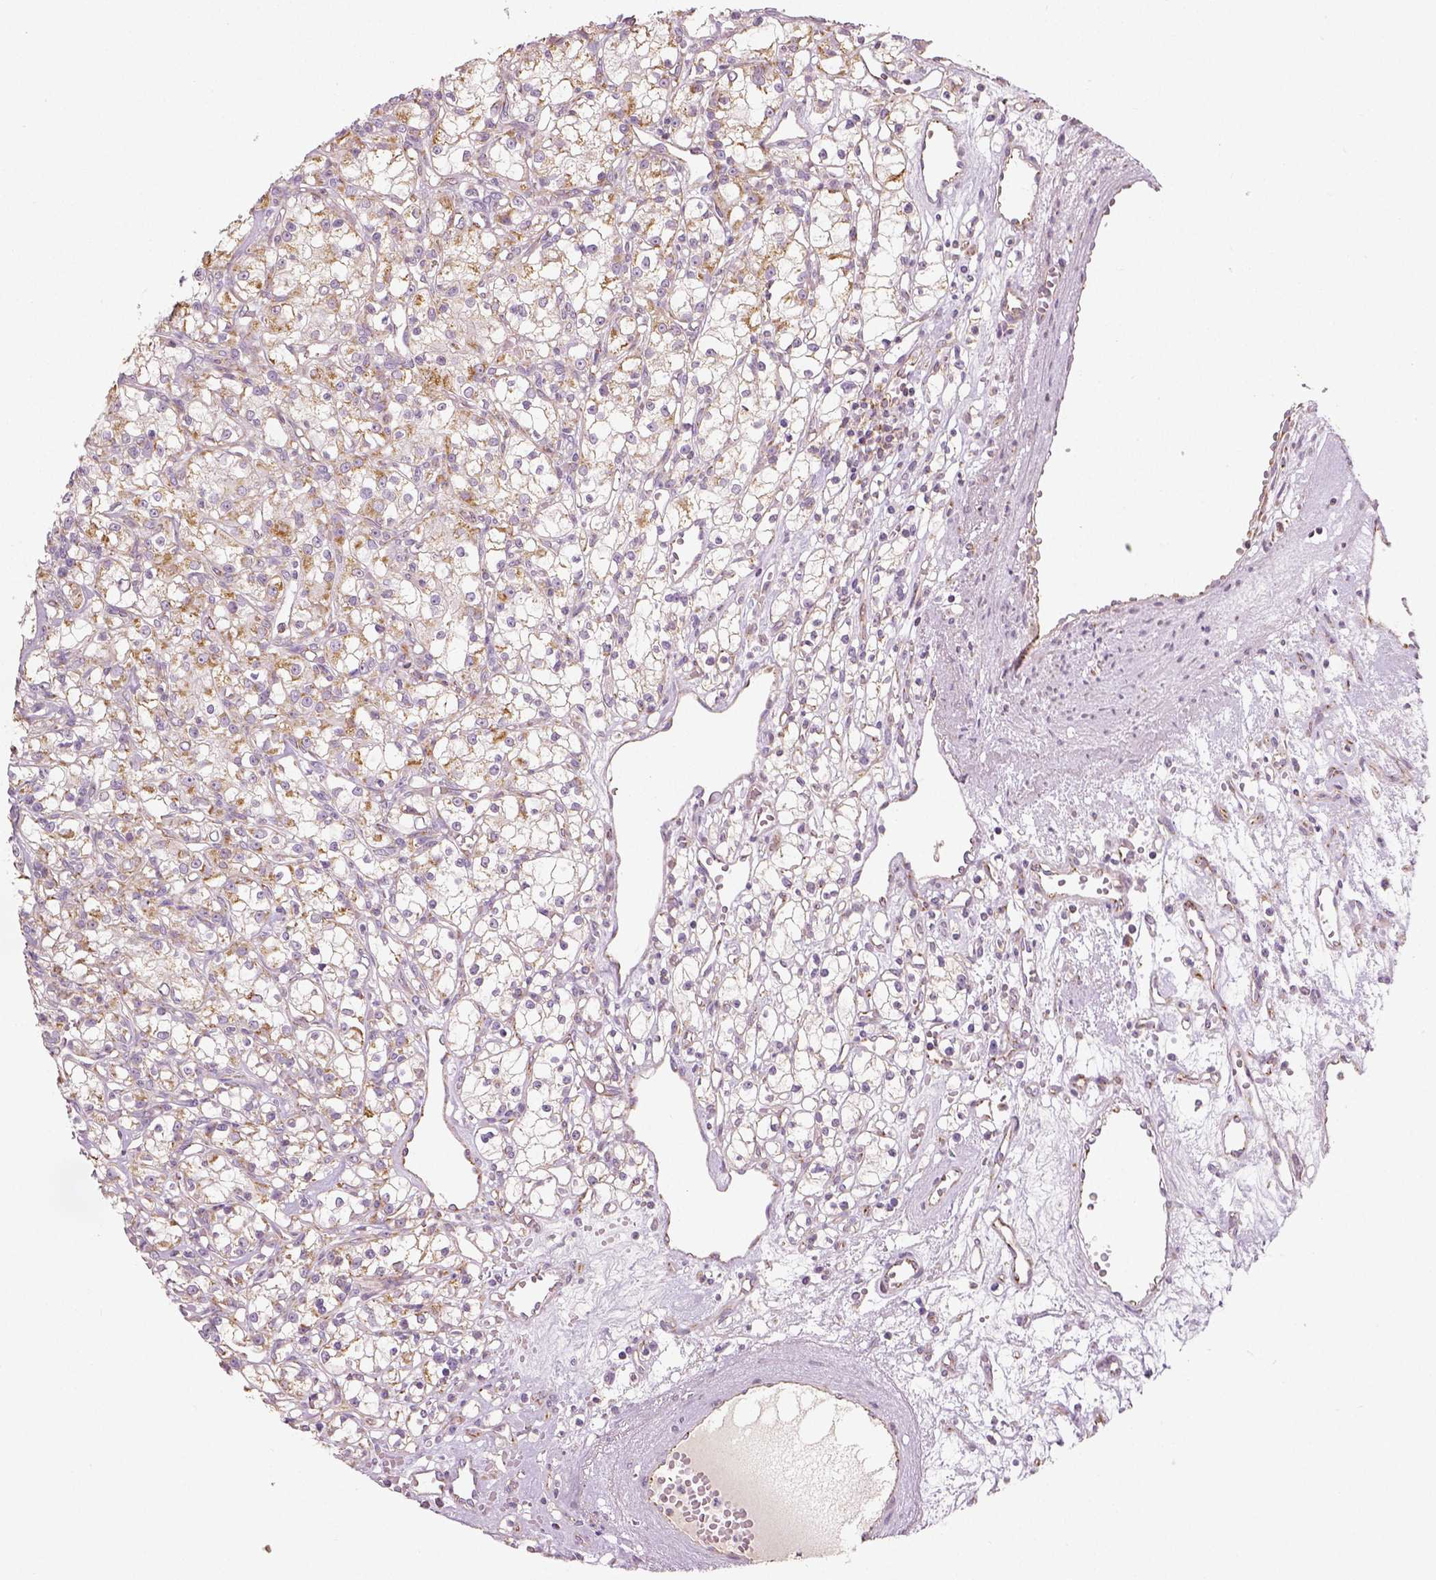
{"staining": {"intensity": "moderate", "quantity": ">75%", "location": "cytoplasmic/membranous"}, "tissue": "renal cancer", "cell_type": "Tumor cells", "image_type": "cancer", "snomed": [{"axis": "morphology", "description": "Adenocarcinoma, NOS"}, {"axis": "topography", "description": "Kidney"}], "caption": "IHC photomicrograph of neoplastic tissue: human adenocarcinoma (renal) stained using IHC exhibits medium levels of moderate protein expression localized specifically in the cytoplasmic/membranous of tumor cells, appearing as a cytoplasmic/membranous brown color.", "gene": "PGAM5", "patient": {"sex": "female", "age": 59}}